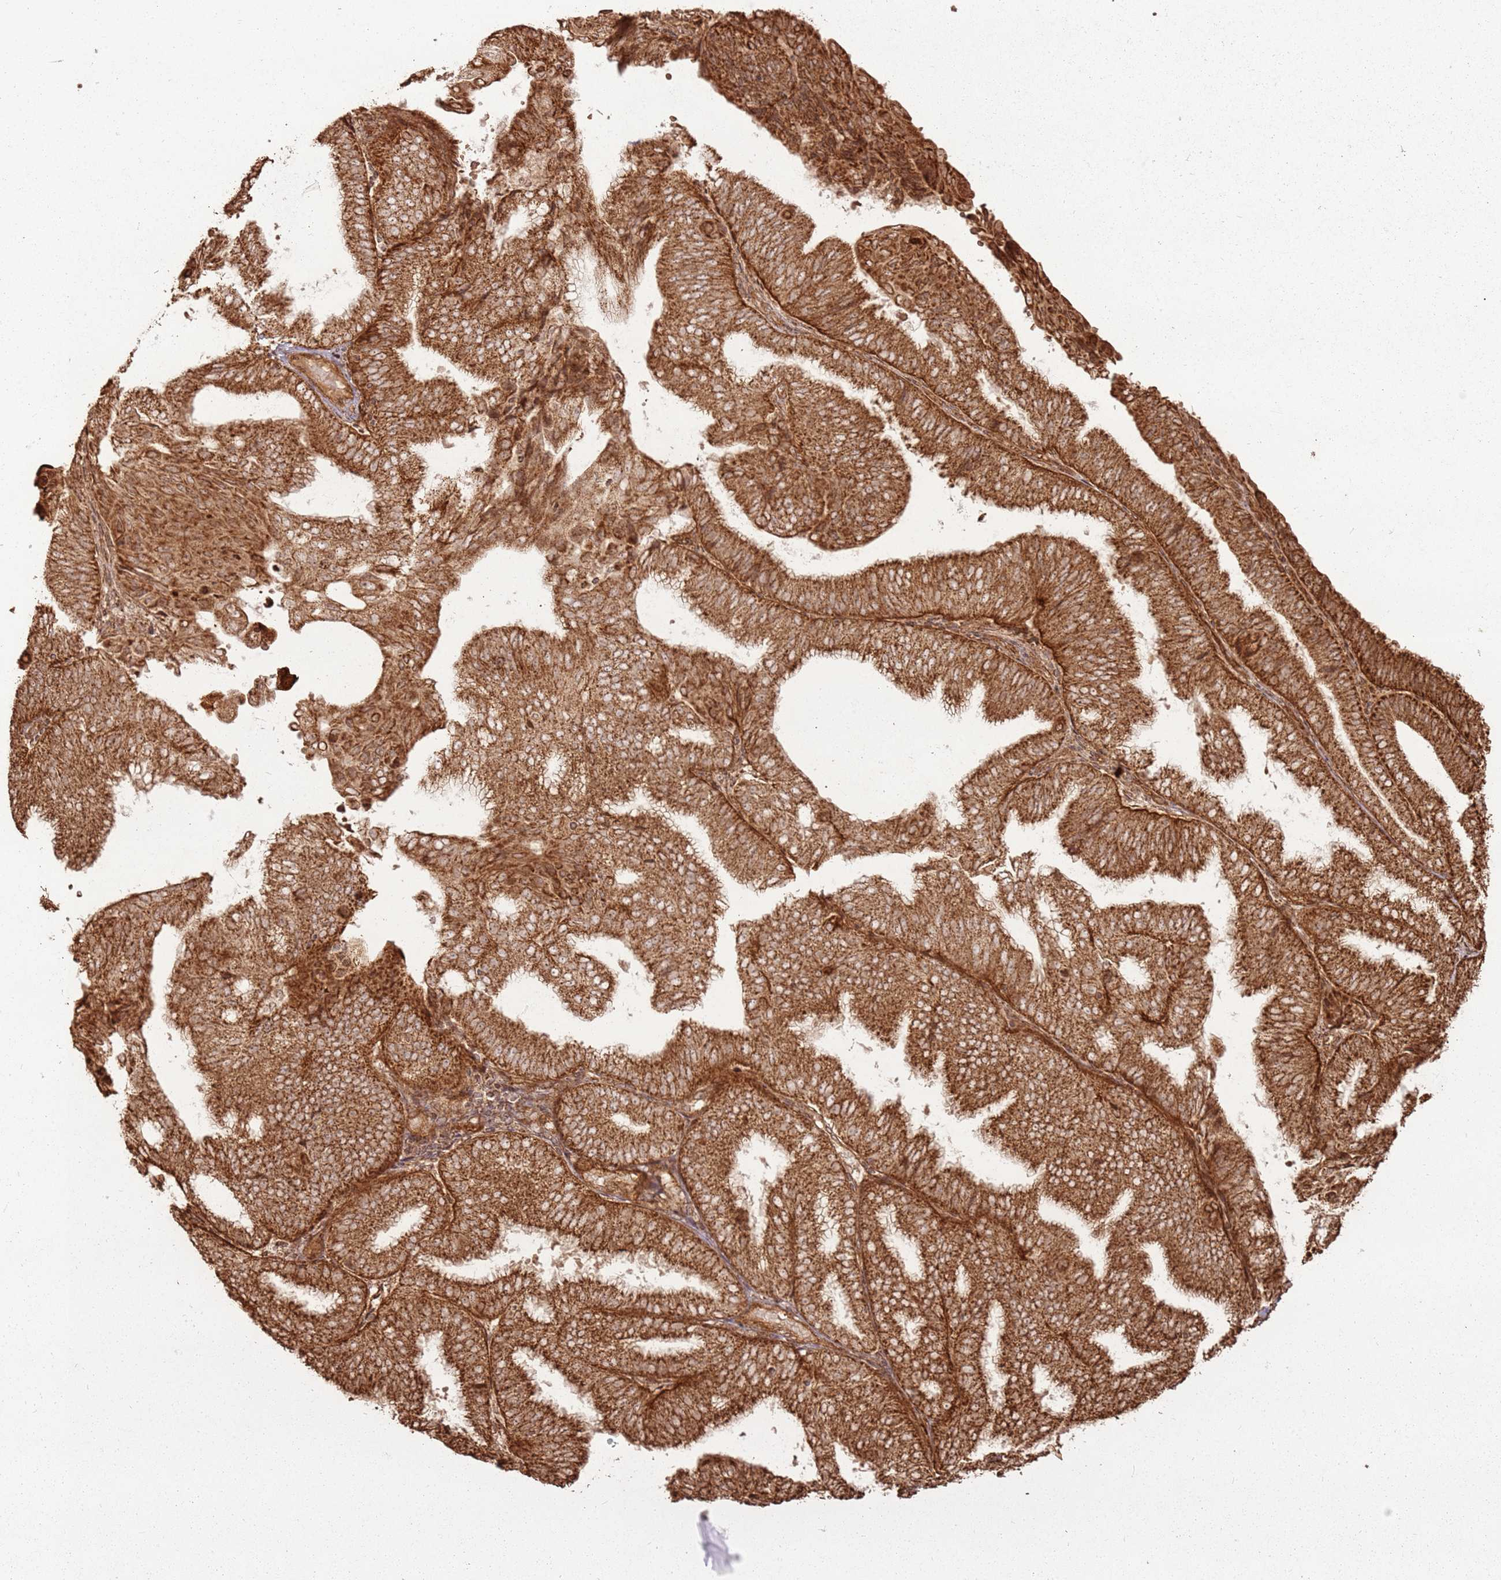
{"staining": {"intensity": "strong", "quantity": ">75%", "location": "cytoplasmic/membranous"}, "tissue": "endometrial cancer", "cell_type": "Tumor cells", "image_type": "cancer", "snomed": [{"axis": "morphology", "description": "Adenocarcinoma, NOS"}, {"axis": "topography", "description": "Endometrium"}], "caption": "Immunohistochemistry (DAB (3,3'-diaminobenzidine)) staining of endometrial cancer displays strong cytoplasmic/membranous protein staining in approximately >75% of tumor cells.", "gene": "MRPS6", "patient": {"sex": "female", "age": 49}}